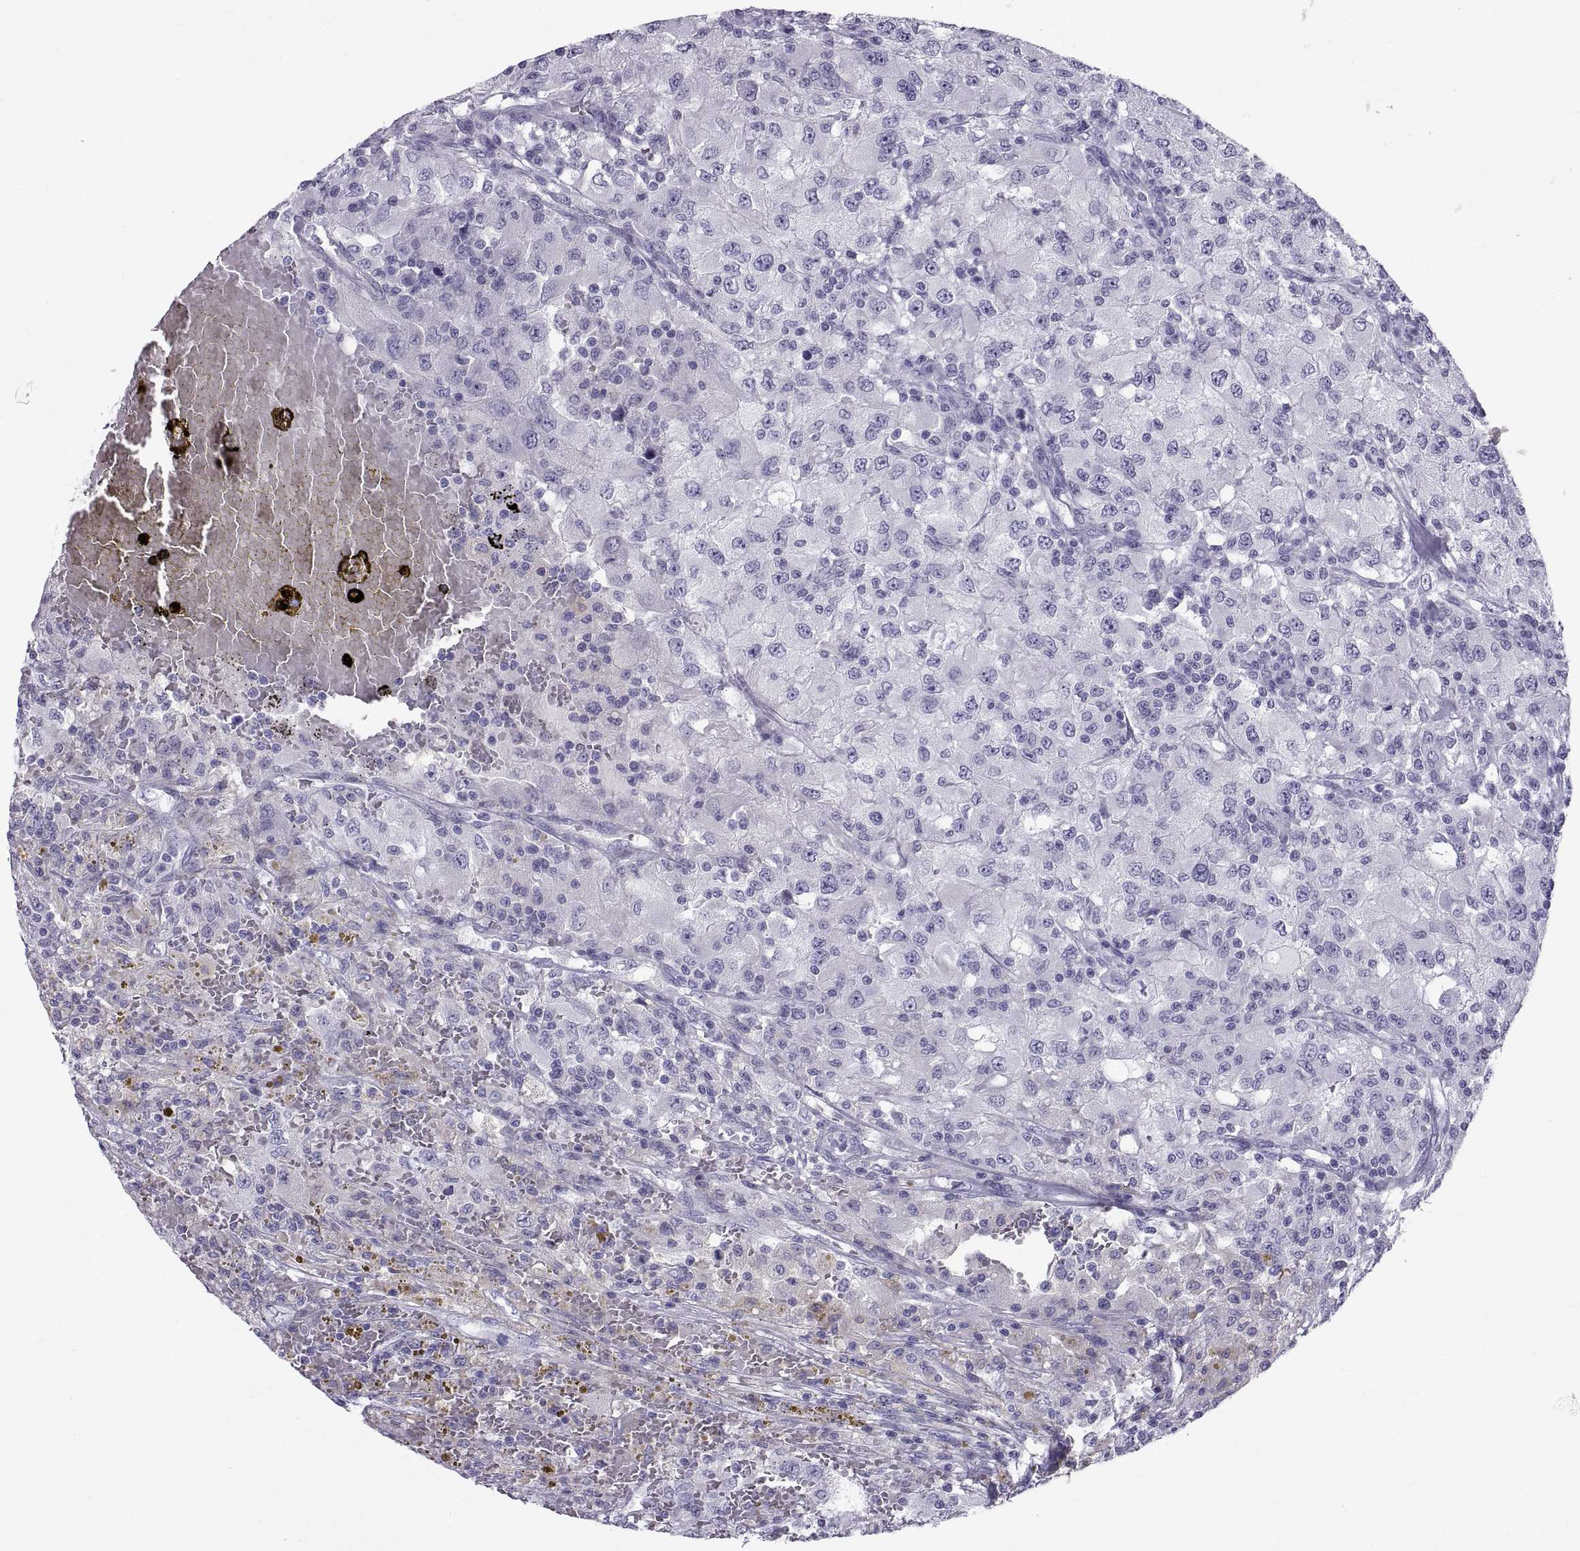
{"staining": {"intensity": "negative", "quantity": "none", "location": "none"}, "tissue": "renal cancer", "cell_type": "Tumor cells", "image_type": "cancer", "snomed": [{"axis": "morphology", "description": "Adenocarcinoma, NOS"}, {"axis": "topography", "description": "Kidney"}], "caption": "DAB (3,3'-diaminobenzidine) immunohistochemical staining of renal adenocarcinoma demonstrates no significant positivity in tumor cells. (Brightfield microscopy of DAB immunohistochemistry at high magnification).", "gene": "PCSK1N", "patient": {"sex": "female", "age": 67}}